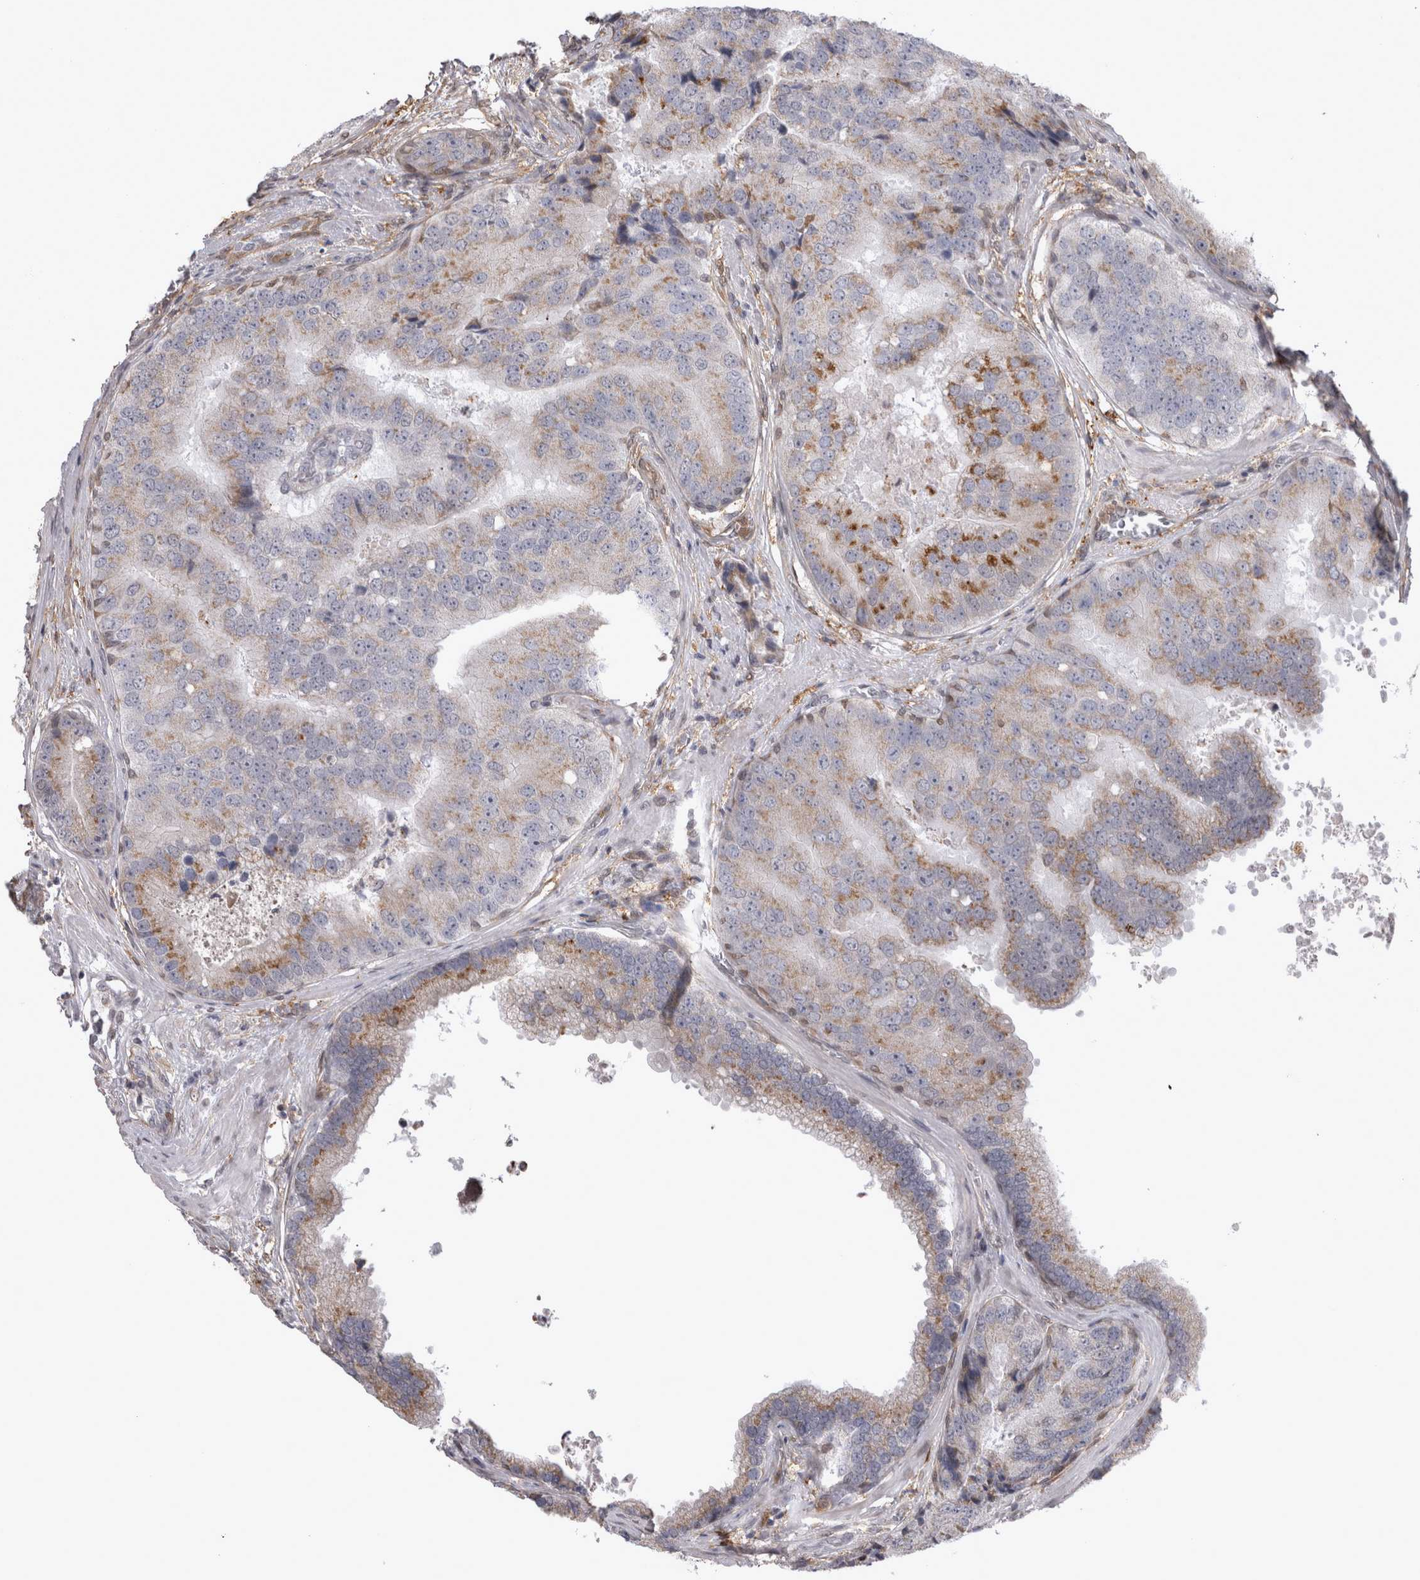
{"staining": {"intensity": "moderate", "quantity": ">75%", "location": "cytoplasmic/membranous"}, "tissue": "prostate cancer", "cell_type": "Tumor cells", "image_type": "cancer", "snomed": [{"axis": "morphology", "description": "Adenocarcinoma, High grade"}, {"axis": "topography", "description": "Prostate"}], "caption": "A high-resolution photomicrograph shows immunohistochemistry (IHC) staining of adenocarcinoma (high-grade) (prostate), which displays moderate cytoplasmic/membranous staining in approximately >75% of tumor cells.", "gene": "CHIC2", "patient": {"sex": "male", "age": 70}}